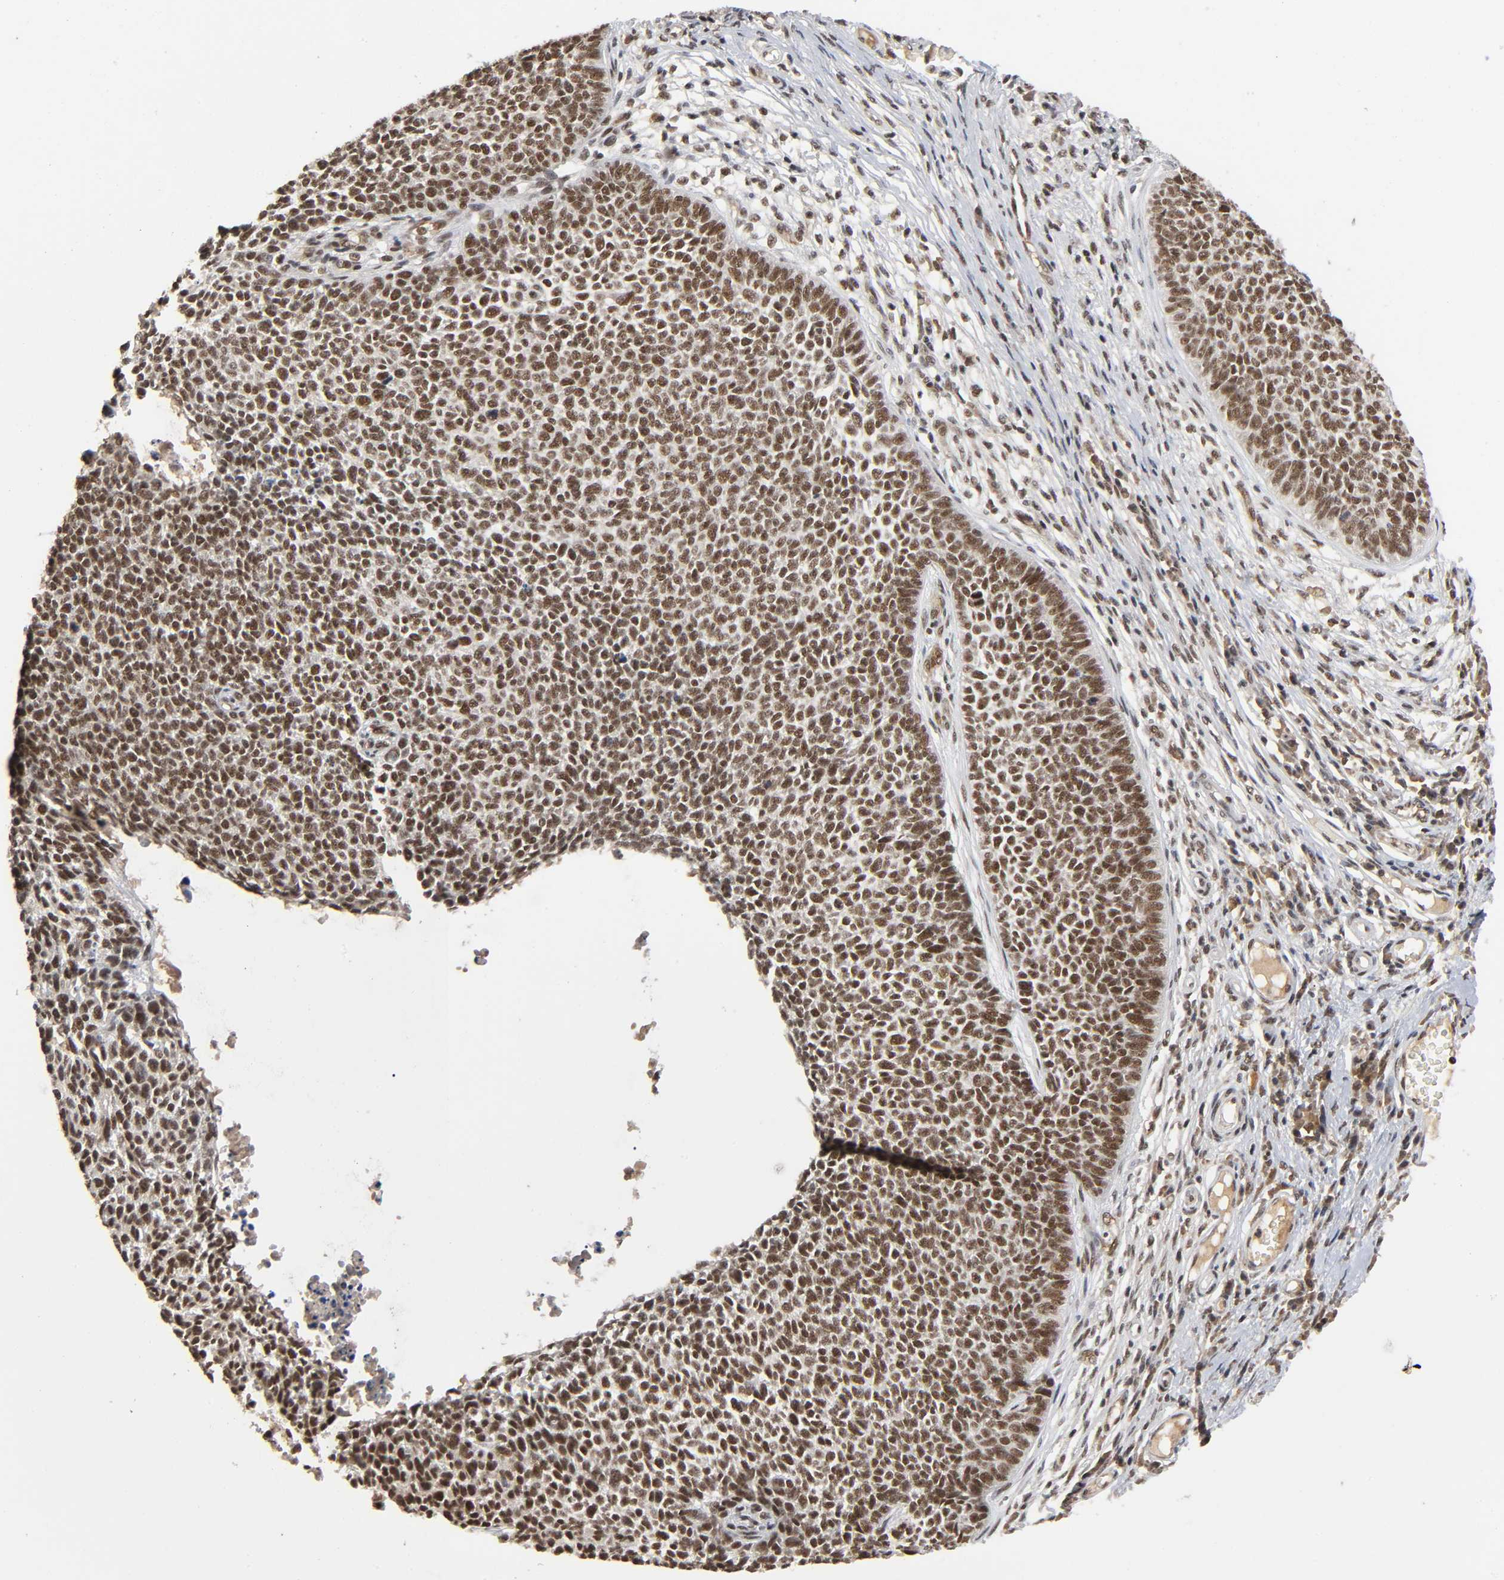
{"staining": {"intensity": "moderate", "quantity": ">75%", "location": "cytoplasmic/membranous,nuclear"}, "tissue": "skin cancer", "cell_type": "Tumor cells", "image_type": "cancer", "snomed": [{"axis": "morphology", "description": "Basal cell carcinoma"}, {"axis": "topography", "description": "Skin"}], "caption": "IHC image of neoplastic tissue: human skin cancer (basal cell carcinoma) stained using immunohistochemistry demonstrates medium levels of moderate protein expression localized specifically in the cytoplasmic/membranous and nuclear of tumor cells, appearing as a cytoplasmic/membranous and nuclear brown color.", "gene": "ZNF384", "patient": {"sex": "female", "age": 84}}